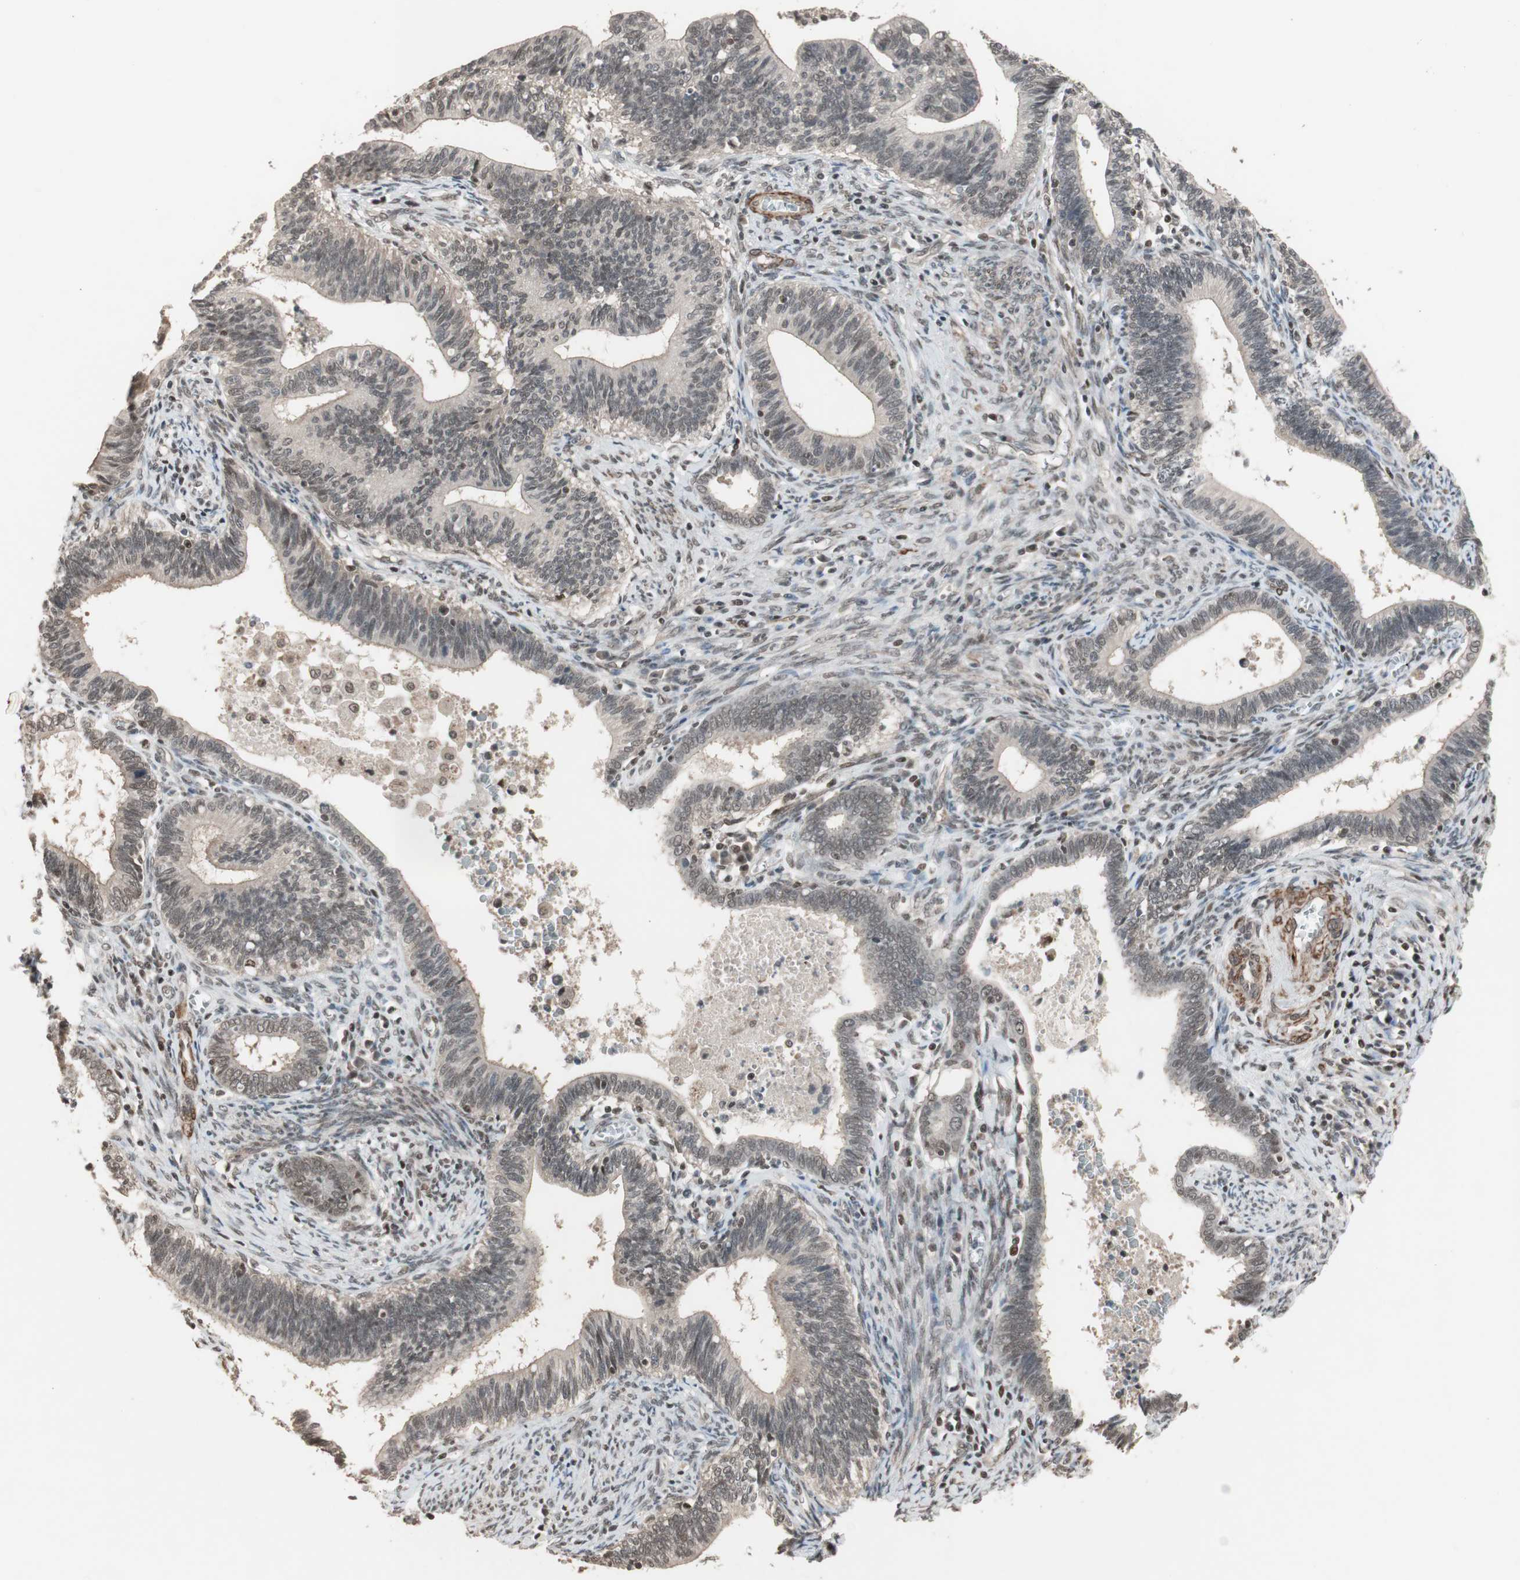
{"staining": {"intensity": "weak", "quantity": "<25%", "location": "nuclear"}, "tissue": "cervical cancer", "cell_type": "Tumor cells", "image_type": "cancer", "snomed": [{"axis": "morphology", "description": "Adenocarcinoma, NOS"}, {"axis": "topography", "description": "Cervix"}], "caption": "Immunohistochemistry micrograph of cervical cancer stained for a protein (brown), which displays no expression in tumor cells.", "gene": "DRAP1", "patient": {"sex": "female", "age": 44}}